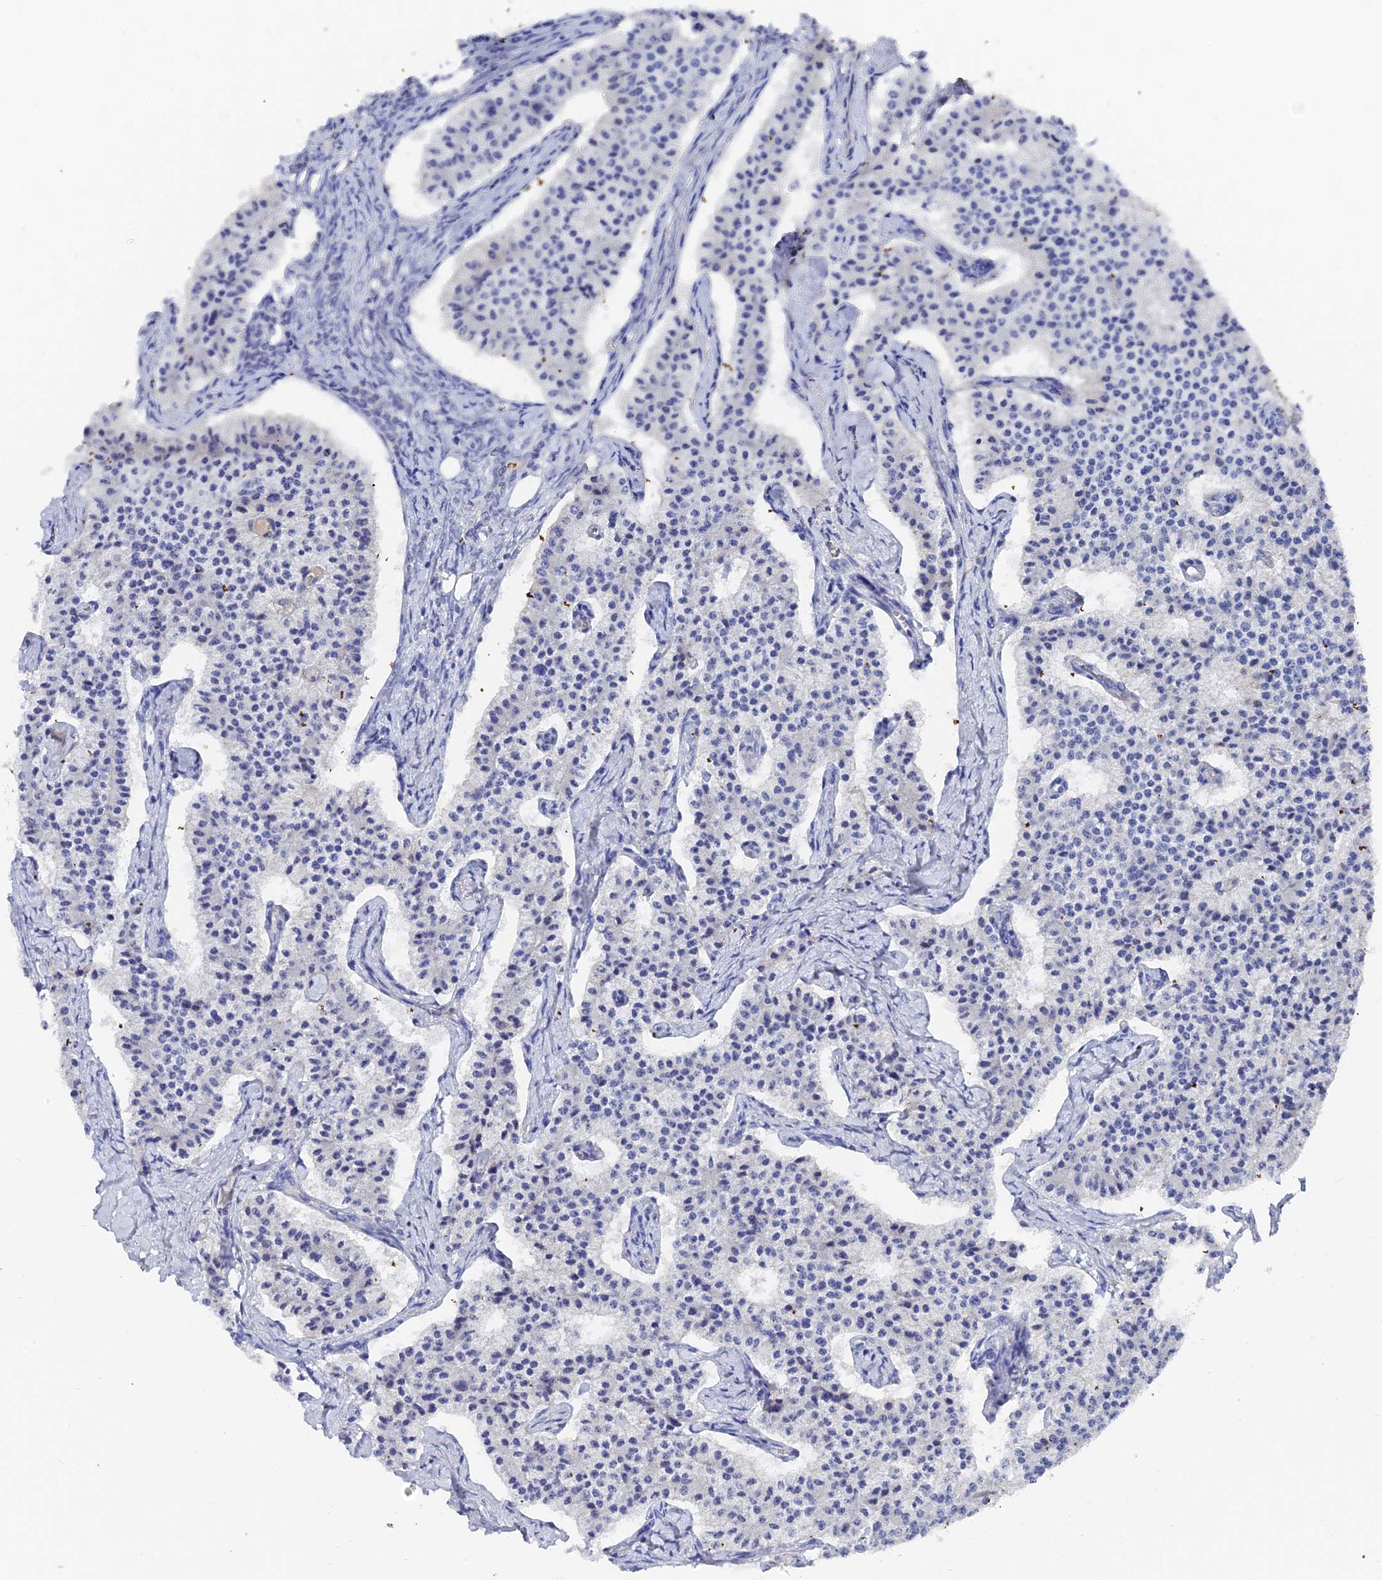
{"staining": {"intensity": "negative", "quantity": "none", "location": "none"}, "tissue": "carcinoid", "cell_type": "Tumor cells", "image_type": "cancer", "snomed": [{"axis": "morphology", "description": "Carcinoid, malignant, NOS"}, {"axis": "topography", "description": "Colon"}], "caption": "The histopathology image shows no staining of tumor cells in carcinoid.", "gene": "KRT17", "patient": {"sex": "female", "age": 52}}